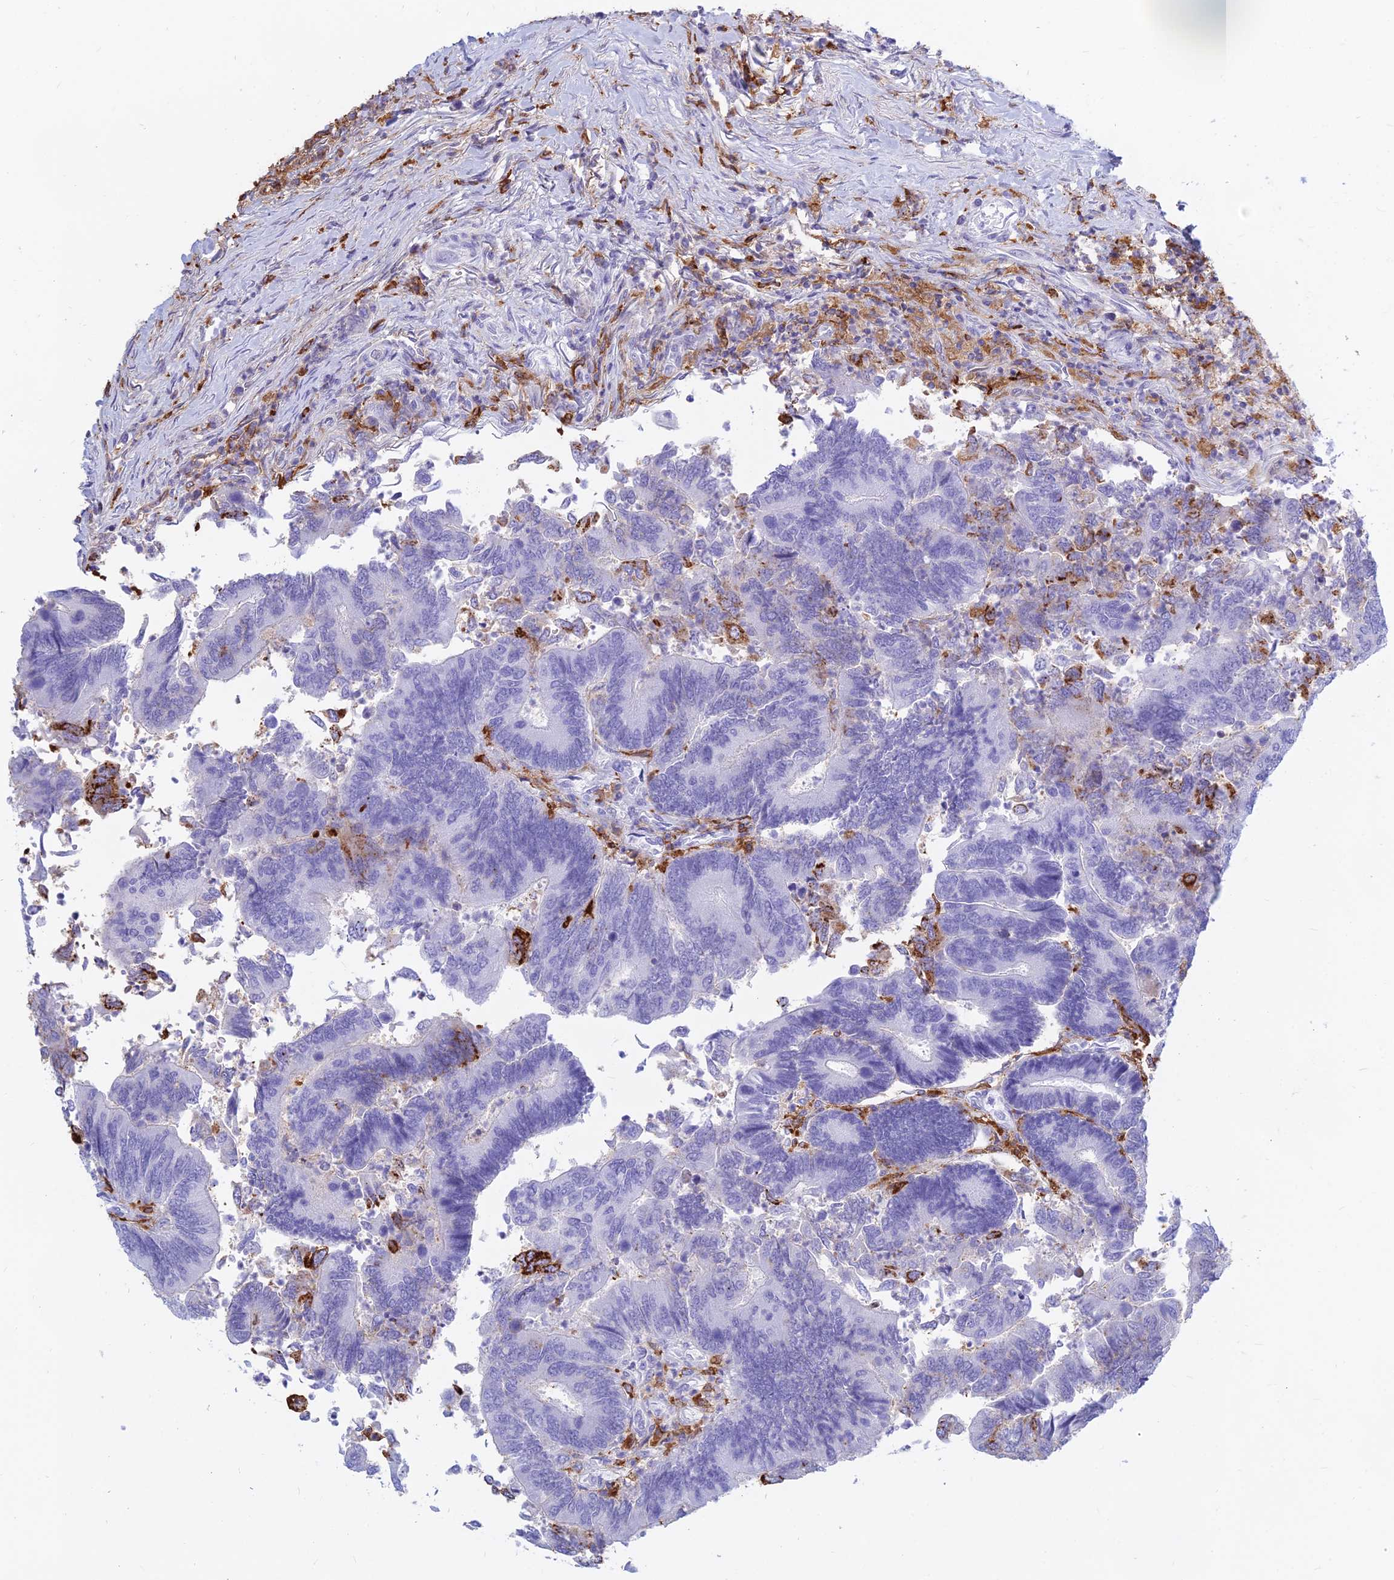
{"staining": {"intensity": "negative", "quantity": "none", "location": "none"}, "tissue": "colorectal cancer", "cell_type": "Tumor cells", "image_type": "cancer", "snomed": [{"axis": "morphology", "description": "Adenocarcinoma, NOS"}, {"axis": "topography", "description": "Colon"}], "caption": "Immunohistochemistry image of colorectal cancer stained for a protein (brown), which exhibits no positivity in tumor cells.", "gene": "HLA-DRB1", "patient": {"sex": "female", "age": 67}}